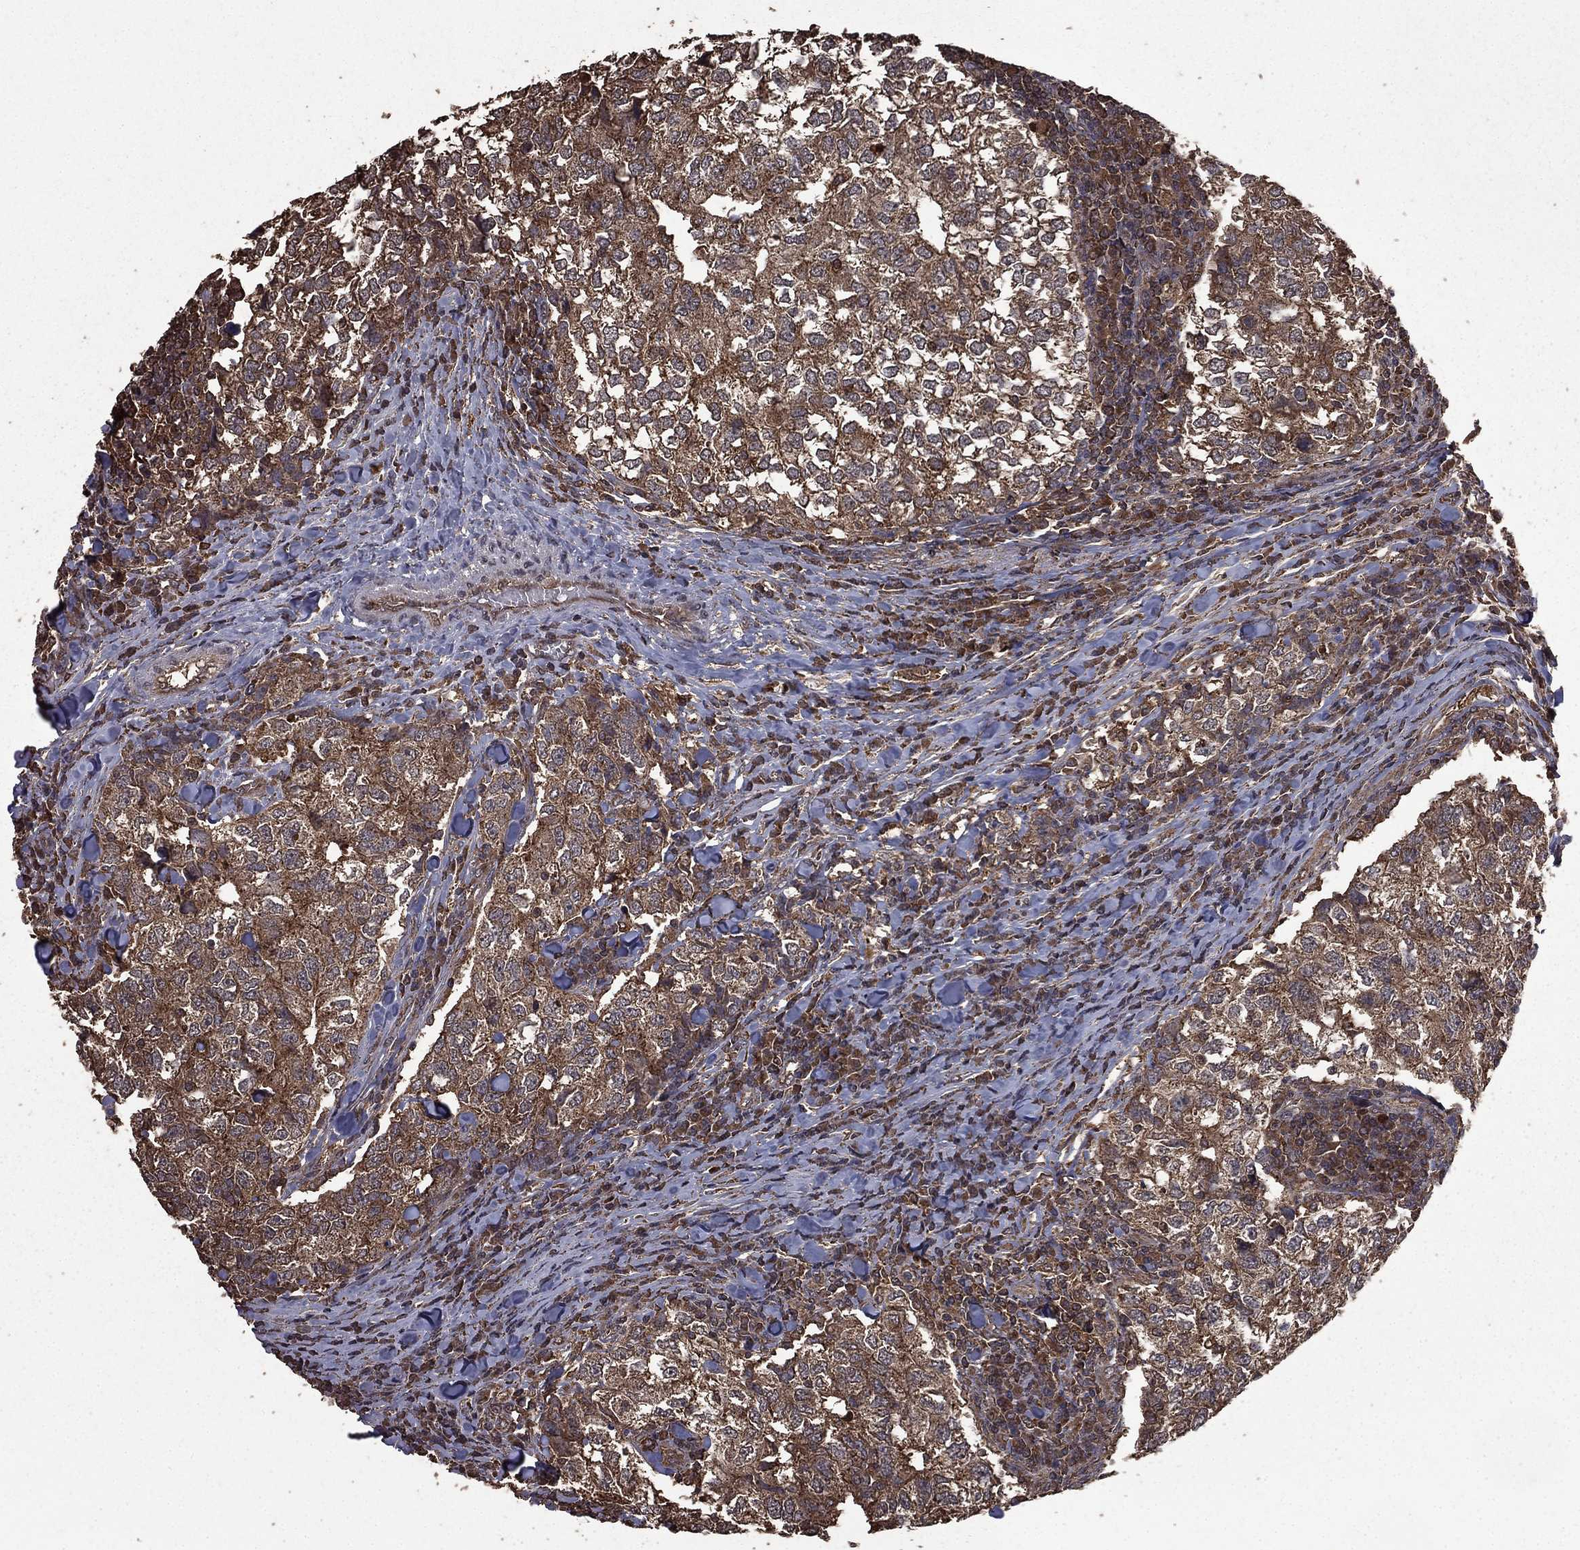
{"staining": {"intensity": "weak", "quantity": ">75%", "location": "cytoplasmic/membranous"}, "tissue": "breast cancer", "cell_type": "Tumor cells", "image_type": "cancer", "snomed": [{"axis": "morphology", "description": "Duct carcinoma"}, {"axis": "topography", "description": "Breast"}], "caption": "Intraductal carcinoma (breast) stained with a protein marker shows weak staining in tumor cells.", "gene": "BIRC6", "patient": {"sex": "female", "age": 30}}